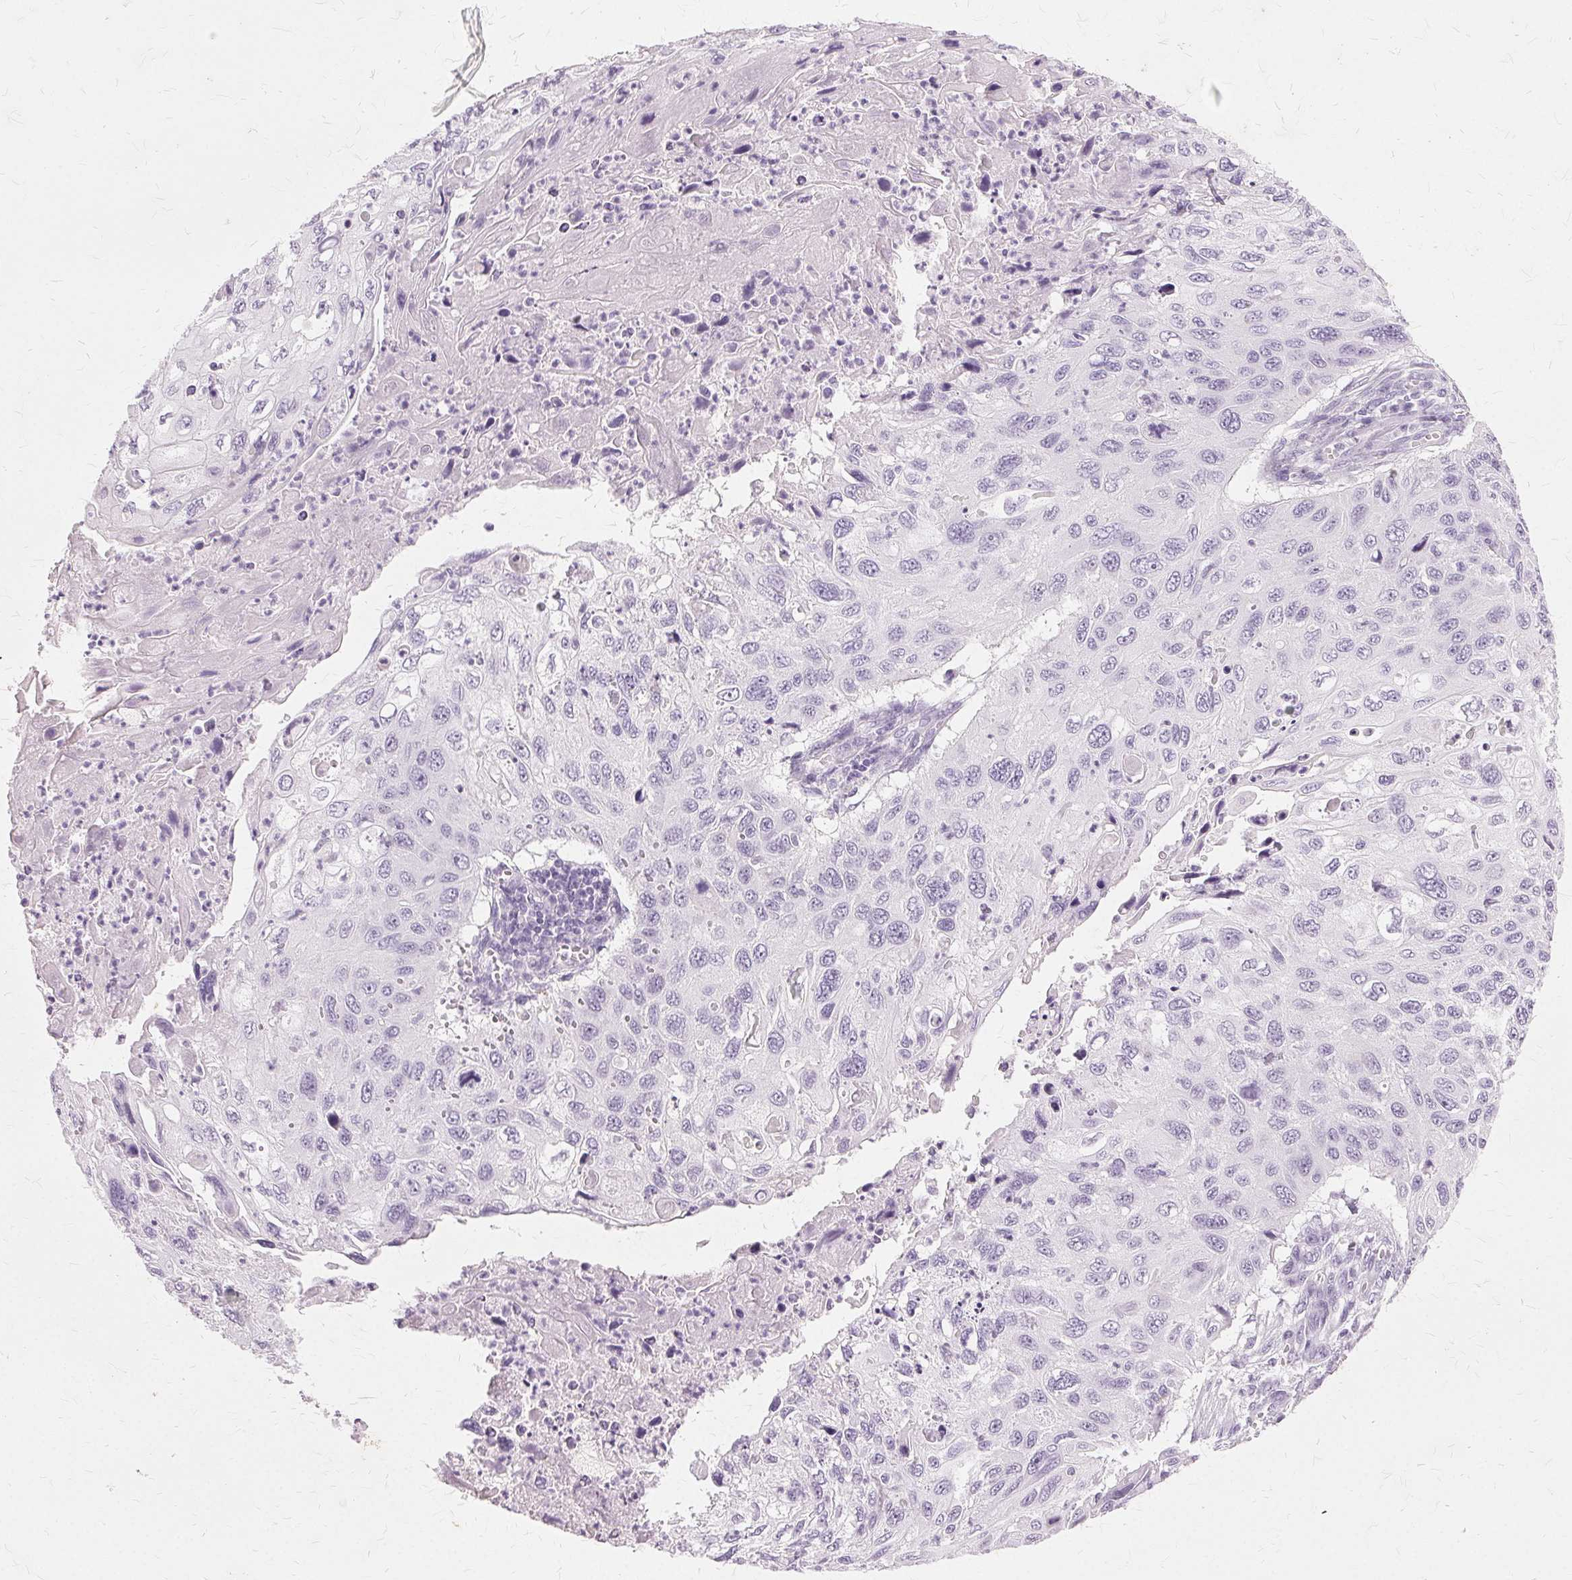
{"staining": {"intensity": "negative", "quantity": "none", "location": "none"}, "tissue": "cervical cancer", "cell_type": "Tumor cells", "image_type": "cancer", "snomed": [{"axis": "morphology", "description": "Squamous cell carcinoma, NOS"}, {"axis": "topography", "description": "Cervix"}], "caption": "Cervical cancer stained for a protein using IHC demonstrates no expression tumor cells.", "gene": "SLC45A3", "patient": {"sex": "female", "age": 70}}